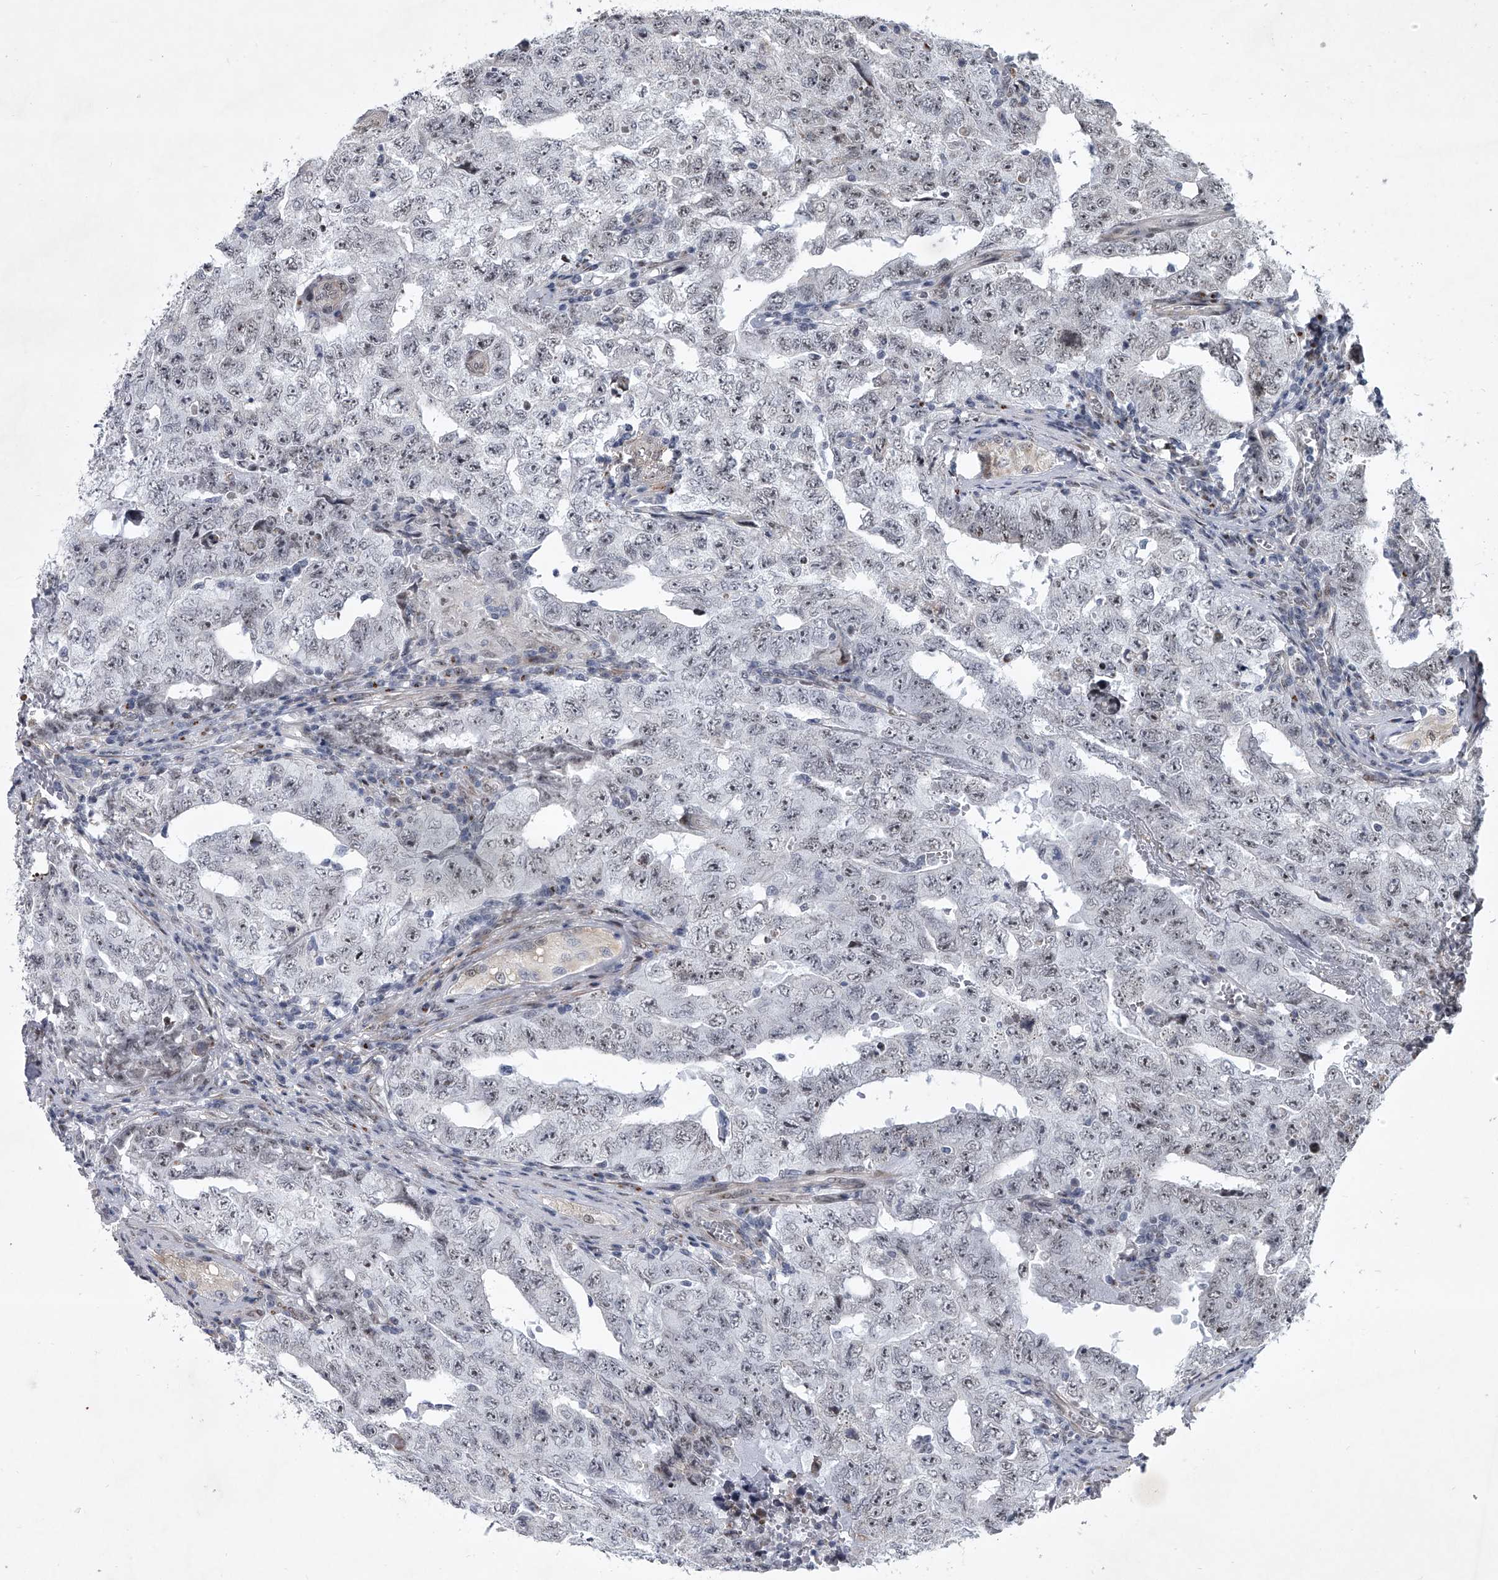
{"staining": {"intensity": "negative", "quantity": "none", "location": "none"}, "tissue": "testis cancer", "cell_type": "Tumor cells", "image_type": "cancer", "snomed": [{"axis": "morphology", "description": "Carcinoma, Embryonal, NOS"}, {"axis": "topography", "description": "Testis"}], "caption": "Tumor cells are negative for brown protein staining in embryonal carcinoma (testis).", "gene": "MLLT1", "patient": {"sex": "male", "age": 26}}